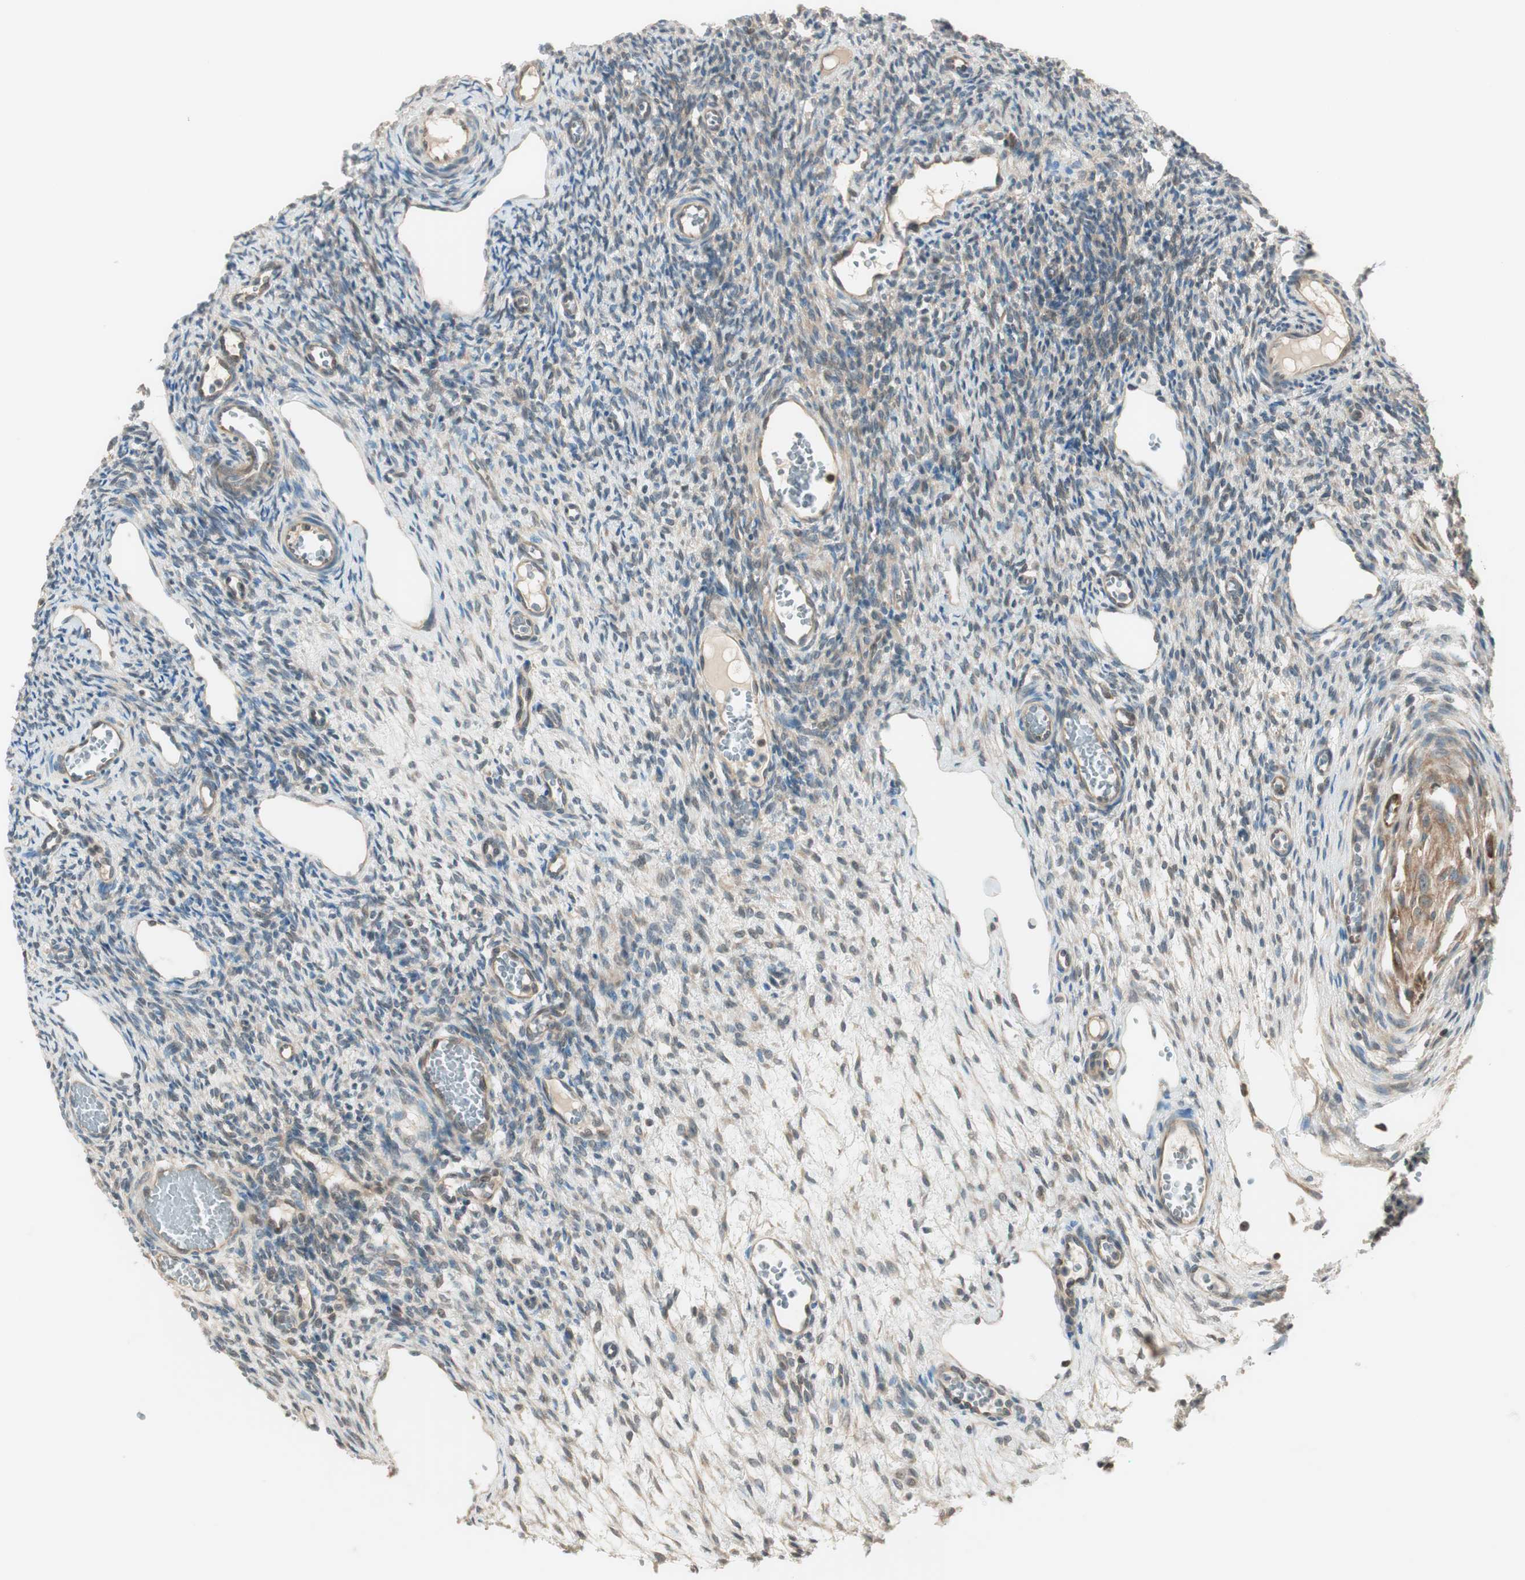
{"staining": {"intensity": "weak", "quantity": "25%-75%", "location": "cytoplasmic/membranous"}, "tissue": "ovary", "cell_type": "Ovarian stroma cells", "image_type": "normal", "snomed": [{"axis": "morphology", "description": "Normal tissue, NOS"}, {"axis": "topography", "description": "Ovary"}], "caption": "Ovarian stroma cells exhibit low levels of weak cytoplasmic/membranous expression in about 25%-75% of cells in normal ovary.", "gene": "IPO5", "patient": {"sex": "female", "age": 33}}